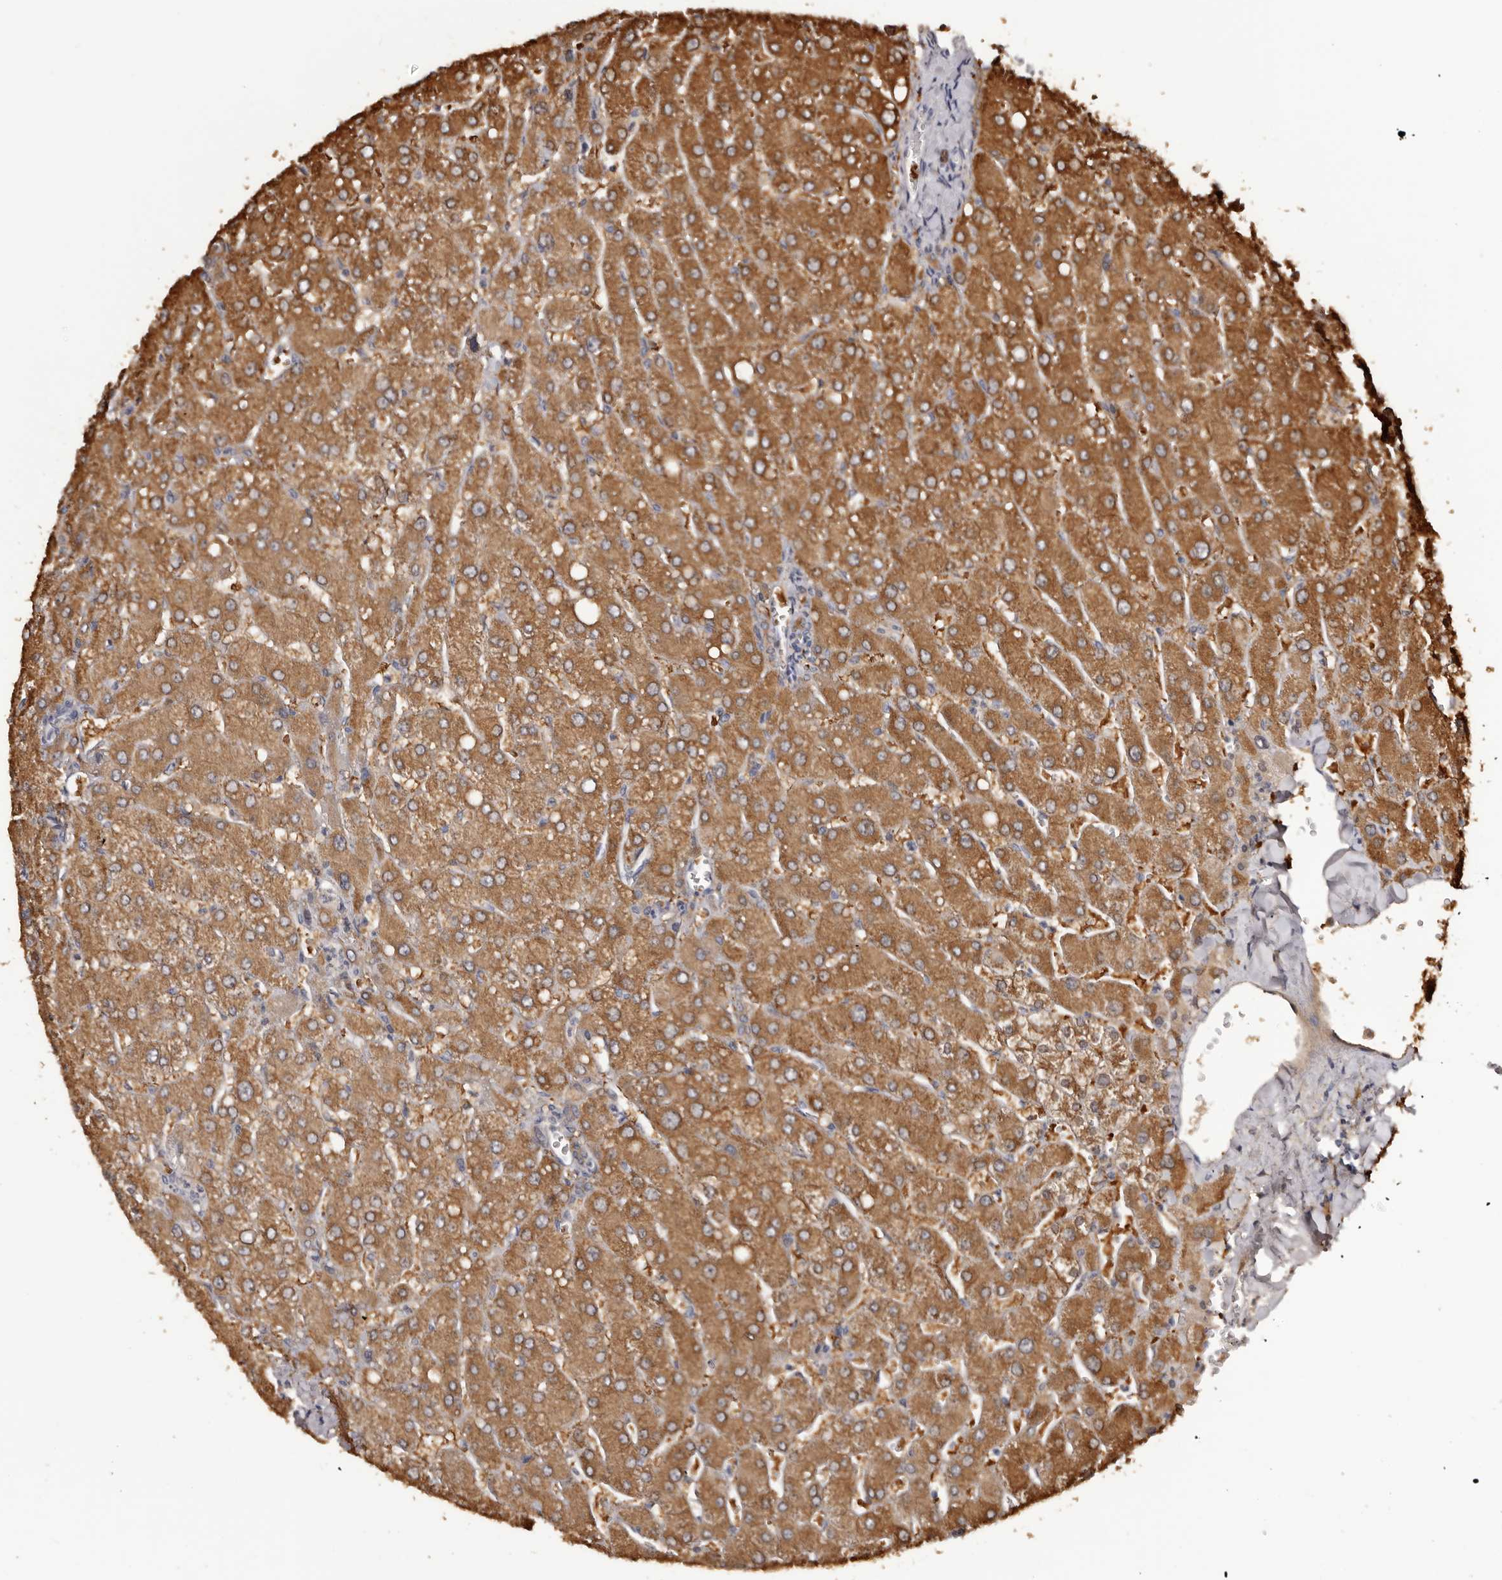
{"staining": {"intensity": "moderate", "quantity": ">75%", "location": "cytoplasmic/membranous"}, "tissue": "liver", "cell_type": "Cholangiocytes", "image_type": "normal", "snomed": [{"axis": "morphology", "description": "Normal tissue, NOS"}, {"axis": "topography", "description": "Liver"}], "caption": "This is a histology image of immunohistochemistry staining of unremarkable liver, which shows moderate positivity in the cytoplasmic/membranous of cholangiocytes.", "gene": "KCNJ8", "patient": {"sex": "male", "age": 55}}